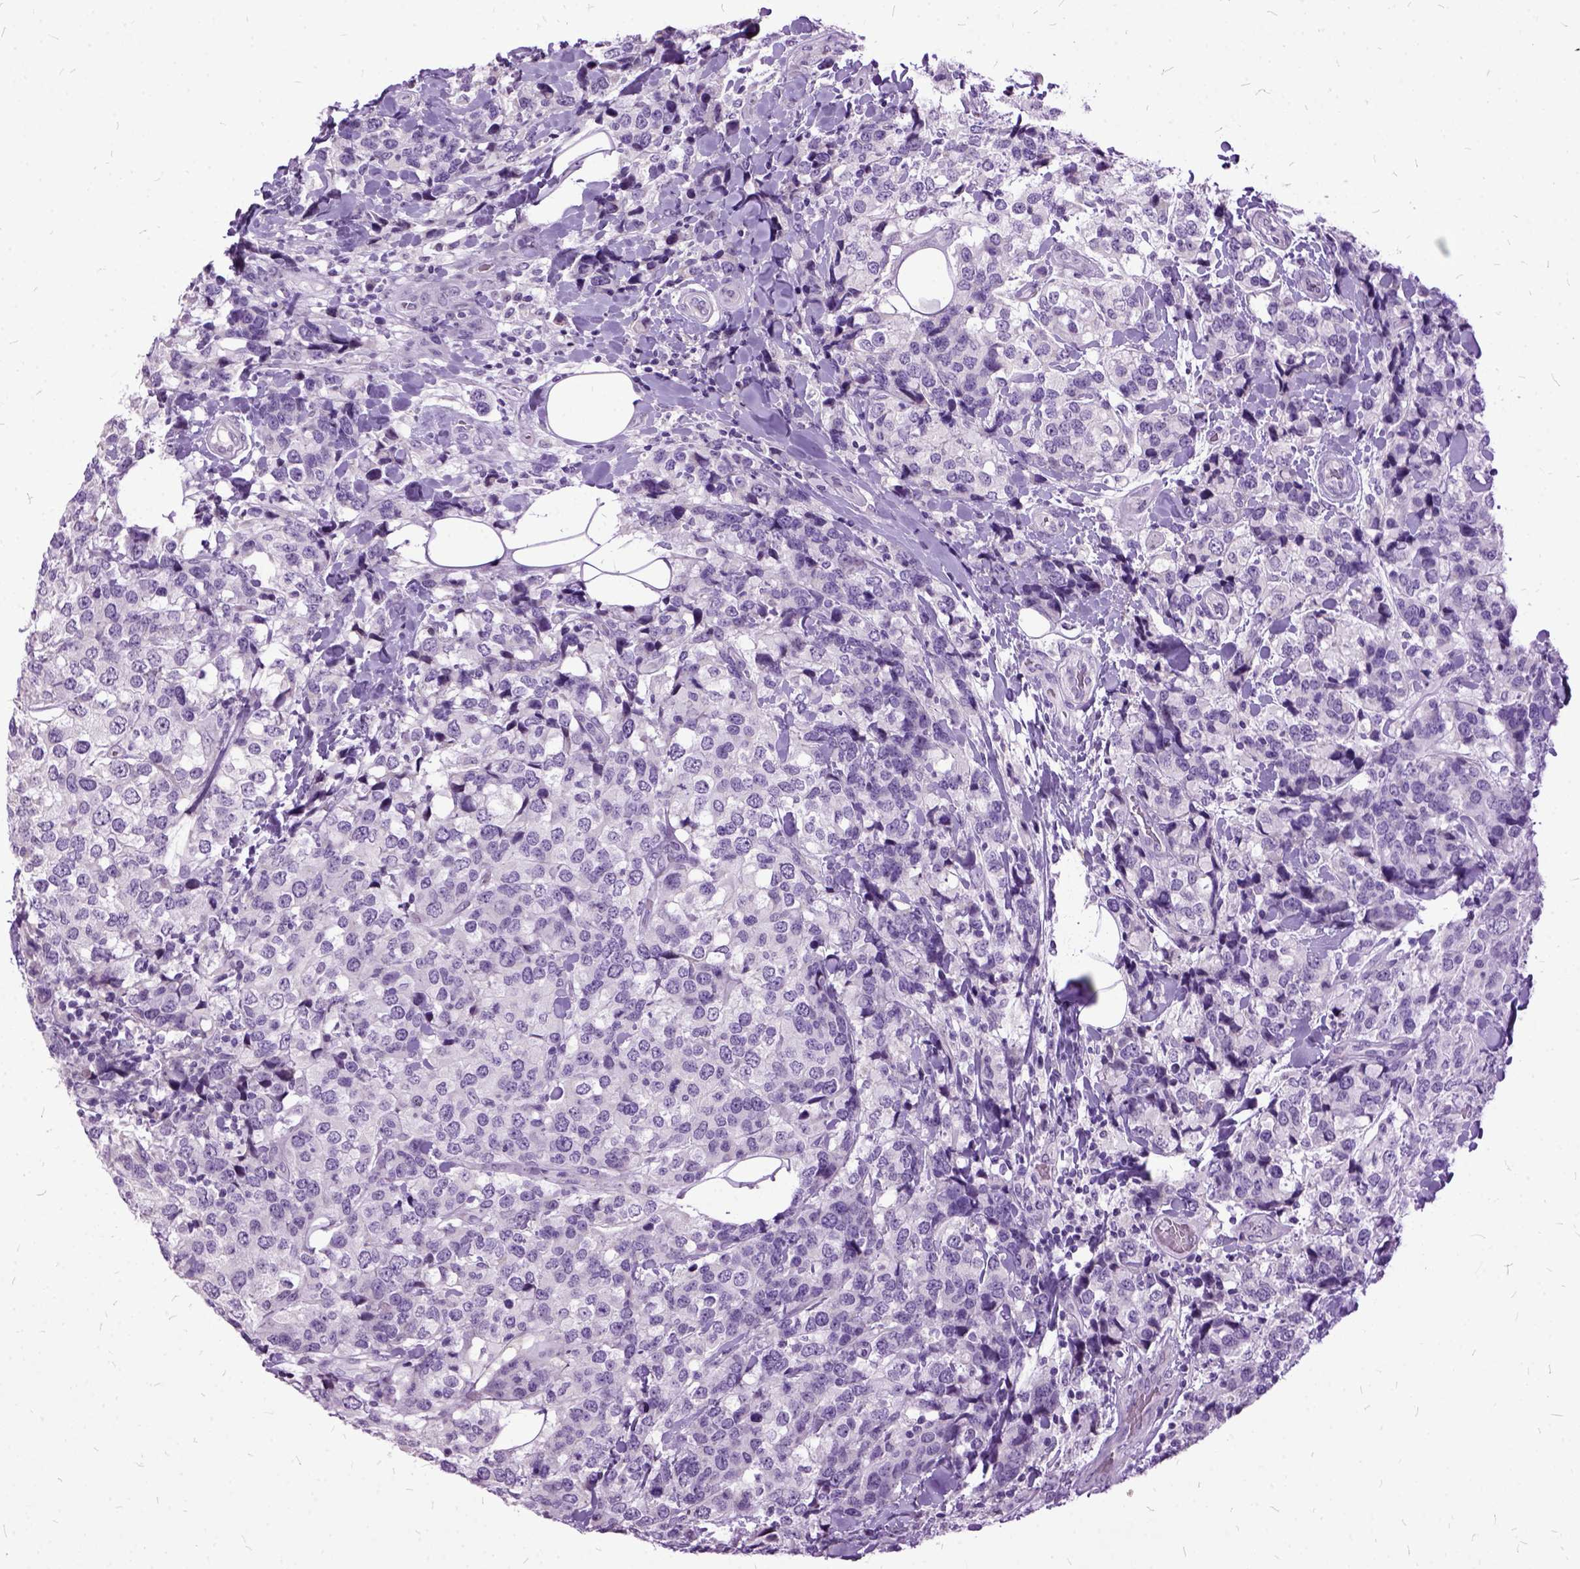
{"staining": {"intensity": "negative", "quantity": "none", "location": "none"}, "tissue": "breast cancer", "cell_type": "Tumor cells", "image_type": "cancer", "snomed": [{"axis": "morphology", "description": "Lobular carcinoma"}, {"axis": "topography", "description": "Breast"}], "caption": "DAB immunohistochemical staining of lobular carcinoma (breast) exhibits no significant positivity in tumor cells.", "gene": "MME", "patient": {"sex": "female", "age": 59}}